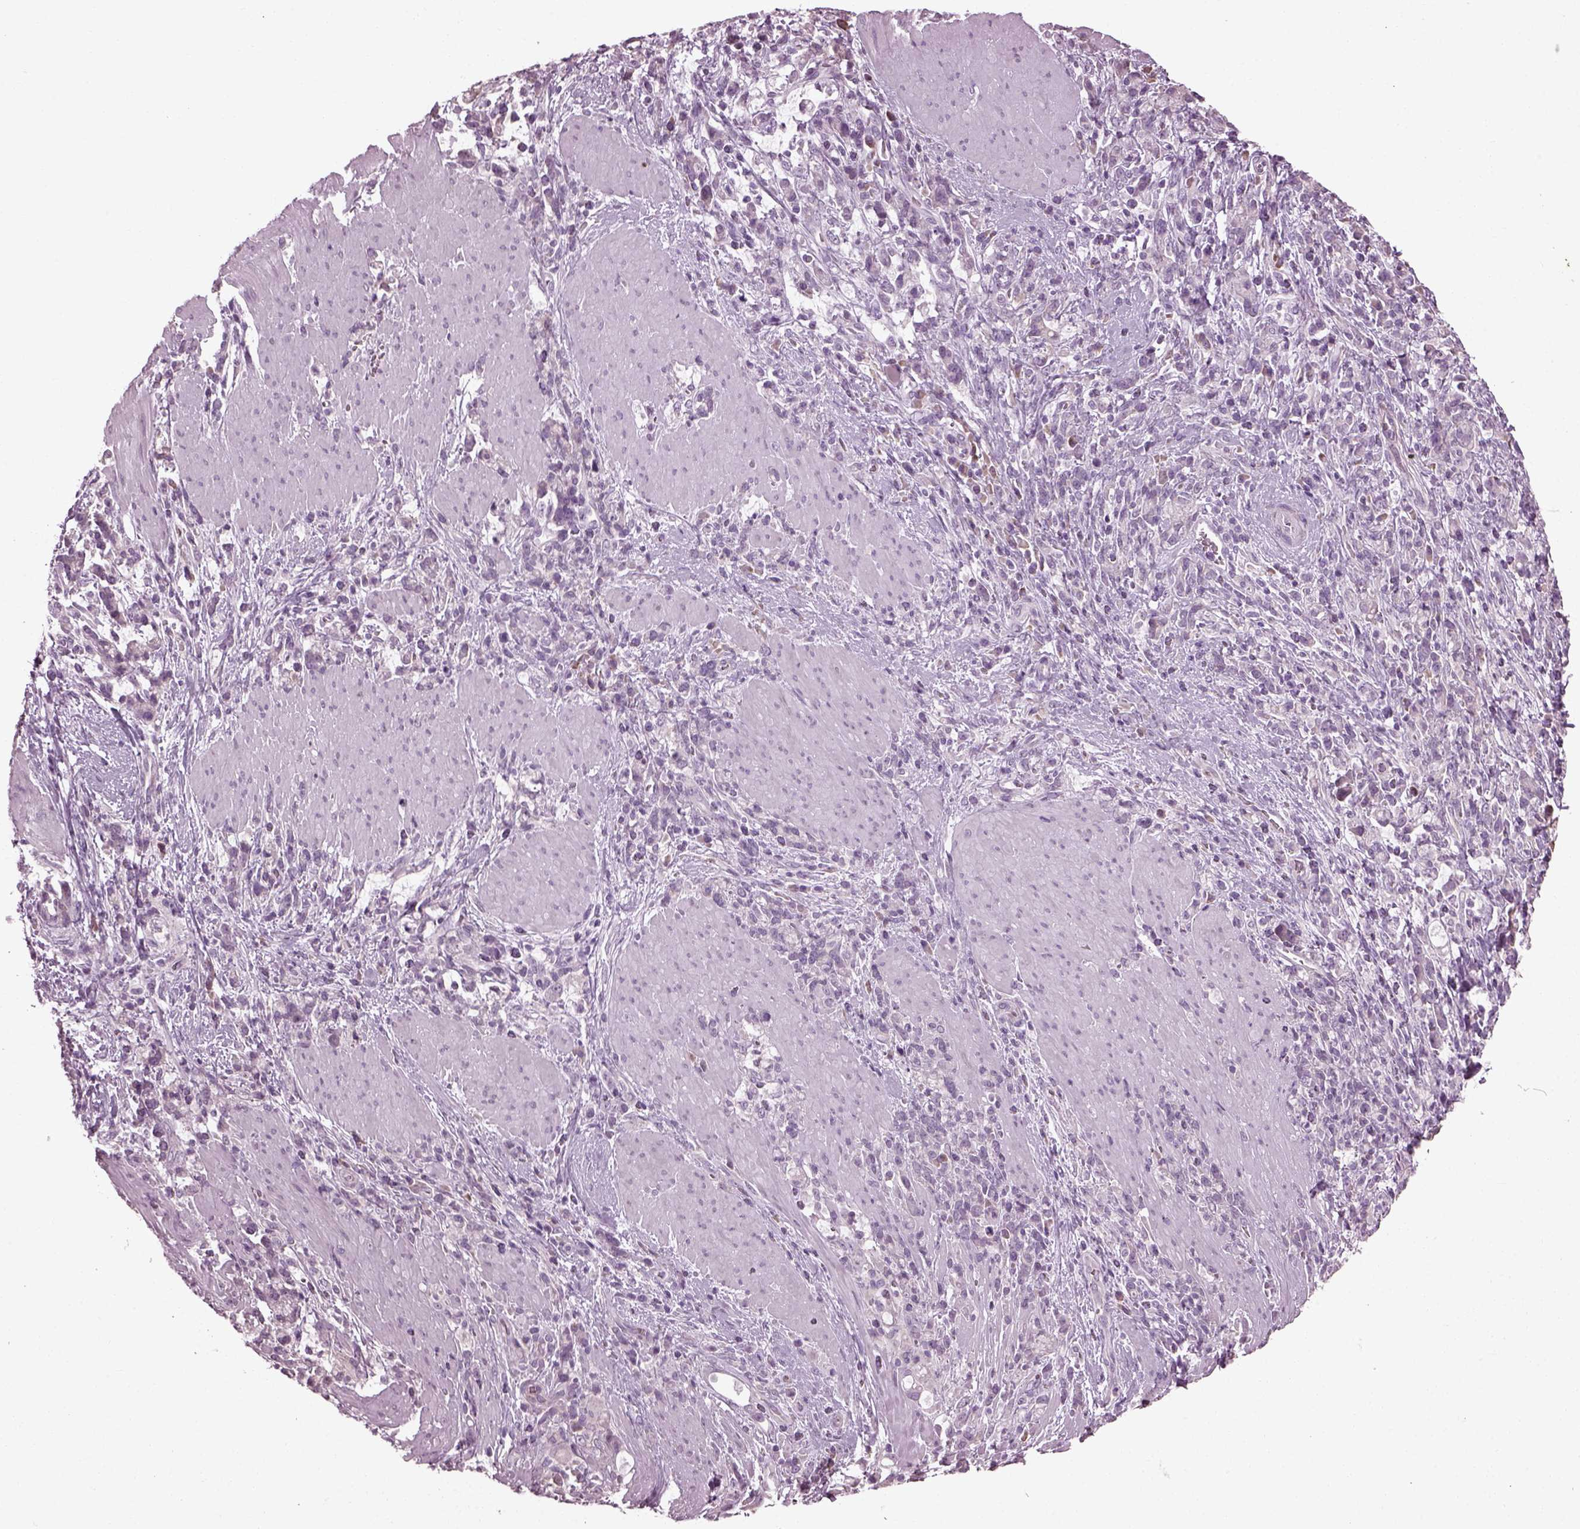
{"staining": {"intensity": "negative", "quantity": "none", "location": "none"}, "tissue": "stomach cancer", "cell_type": "Tumor cells", "image_type": "cancer", "snomed": [{"axis": "morphology", "description": "Adenocarcinoma, NOS"}, {"axis": "topography", "description": "Stomach"}], "caption": "Immunohistochemistry of human stomach cancer reveals no positivity in tumor cells. The staining was performed using DAB to visualize the protein expression in brown, while the nuclei were stained in blue with hematoxylin (Magnification: 20x).", "gene": "CABP5", "patient": {"sex": "female", "age": 57}}